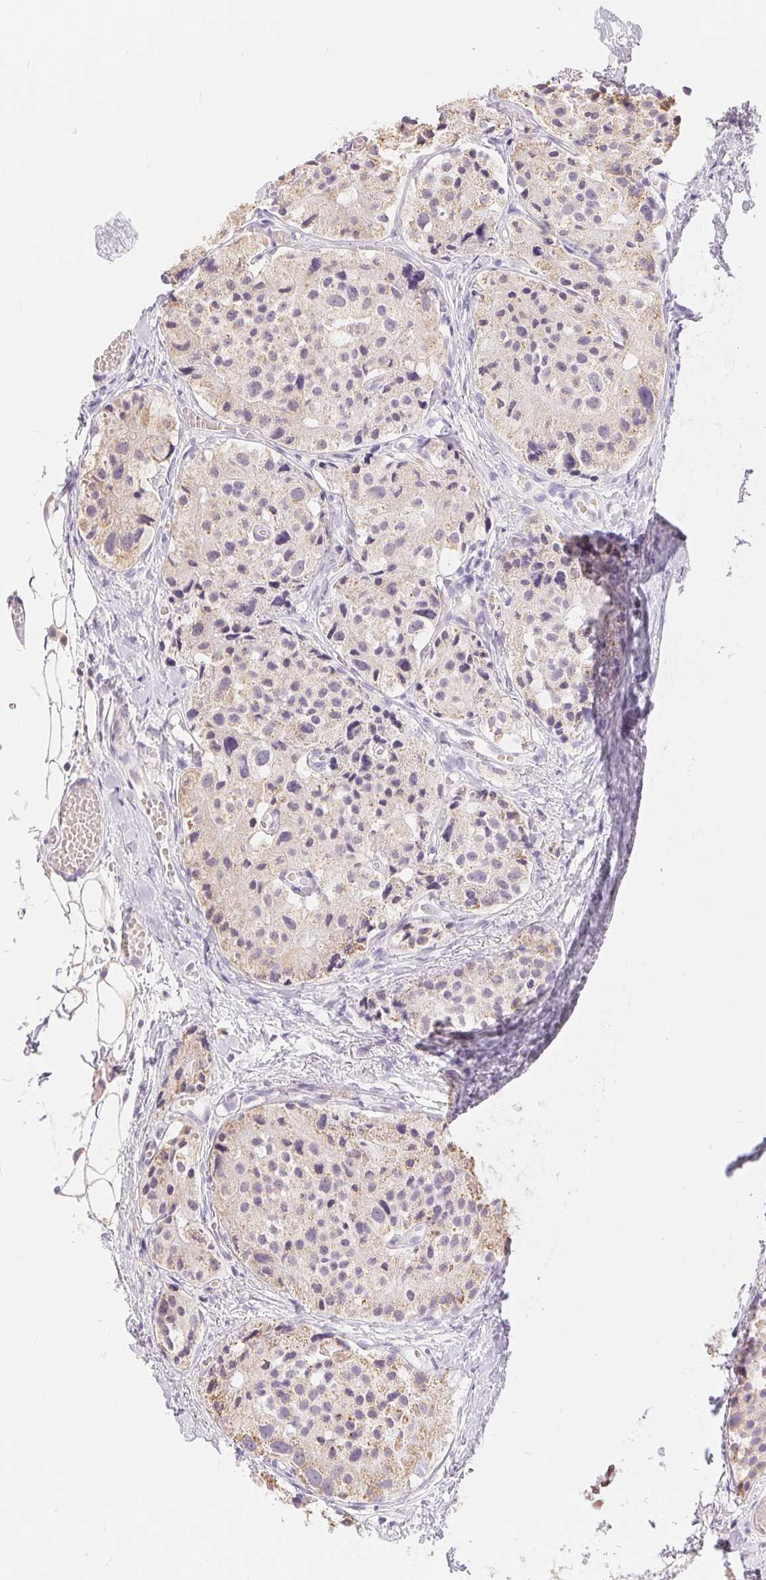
{"staining": {"intensity": "weak", "quantity": "<25%", "location": "cytoplasmic/membranous"}, "tissue": "carcinoid", "cell_type": "Tumor cells", "image_type": "cancer", "snomed": [{"axis": "morphology", "description": "Carcinoid, malignant, NOS"}, {"axis": "topography", "description": "Small intestine"}], "caption": "Carcinoid (malignant) stained for a protein using immunohistochemistry displays no positivity tumor cells.", "gene": "POU2F2", "patient": {"sex": "female", "age": 65}}